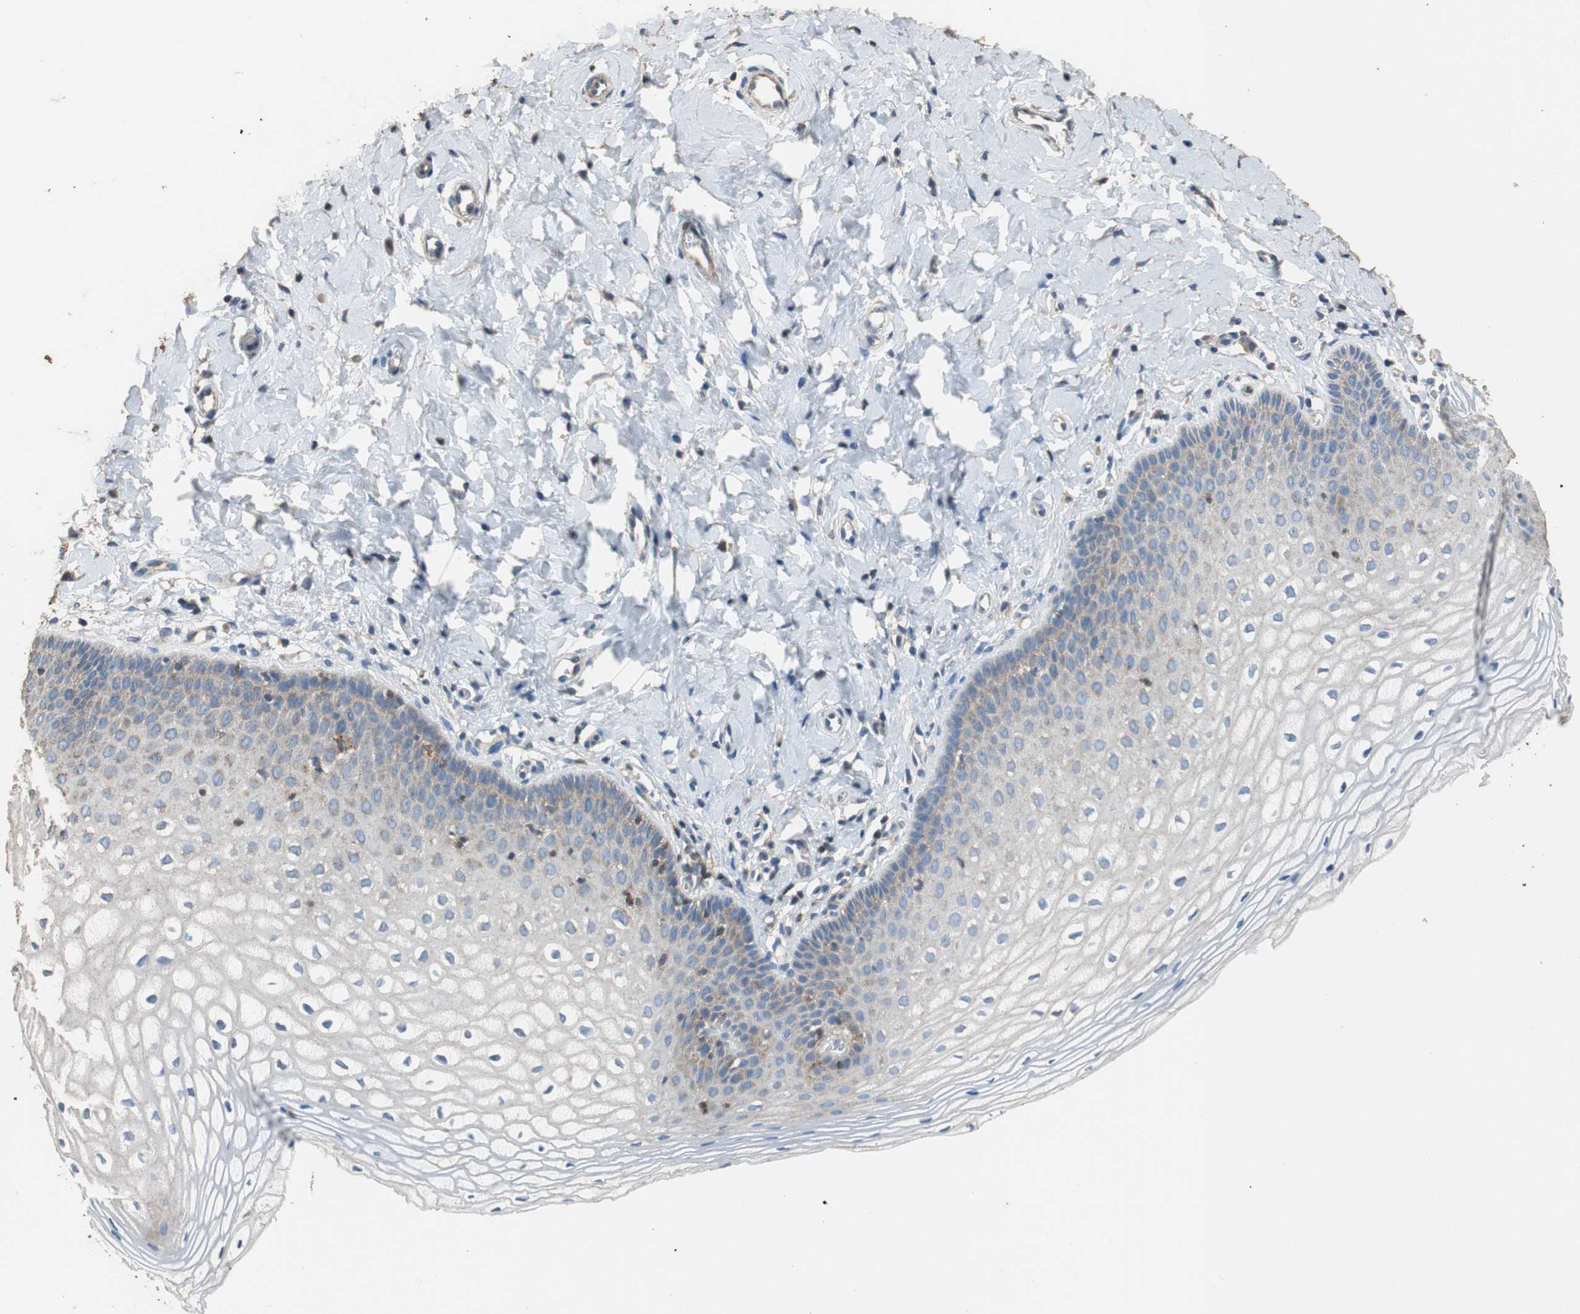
{"staining": {"intensity": "weak", "quantity": "<25%", "location": "cytoplasmic/membranous"}, "tissue": "vagina", "cell_type": "Squamous epithelial cells", "image_type": "normal", "snomed": [{"axis": "morphology", "description": "Normal tissue, NOS"}, {"axis": "topography", "description": "Vagina"}], "caption": "The image displays no significant expression in squamous epithelial cells of vagina. Nuclei are stained in blue.", "gene": "PRKRA", "patient": {"sex": "female", "age": 55}}